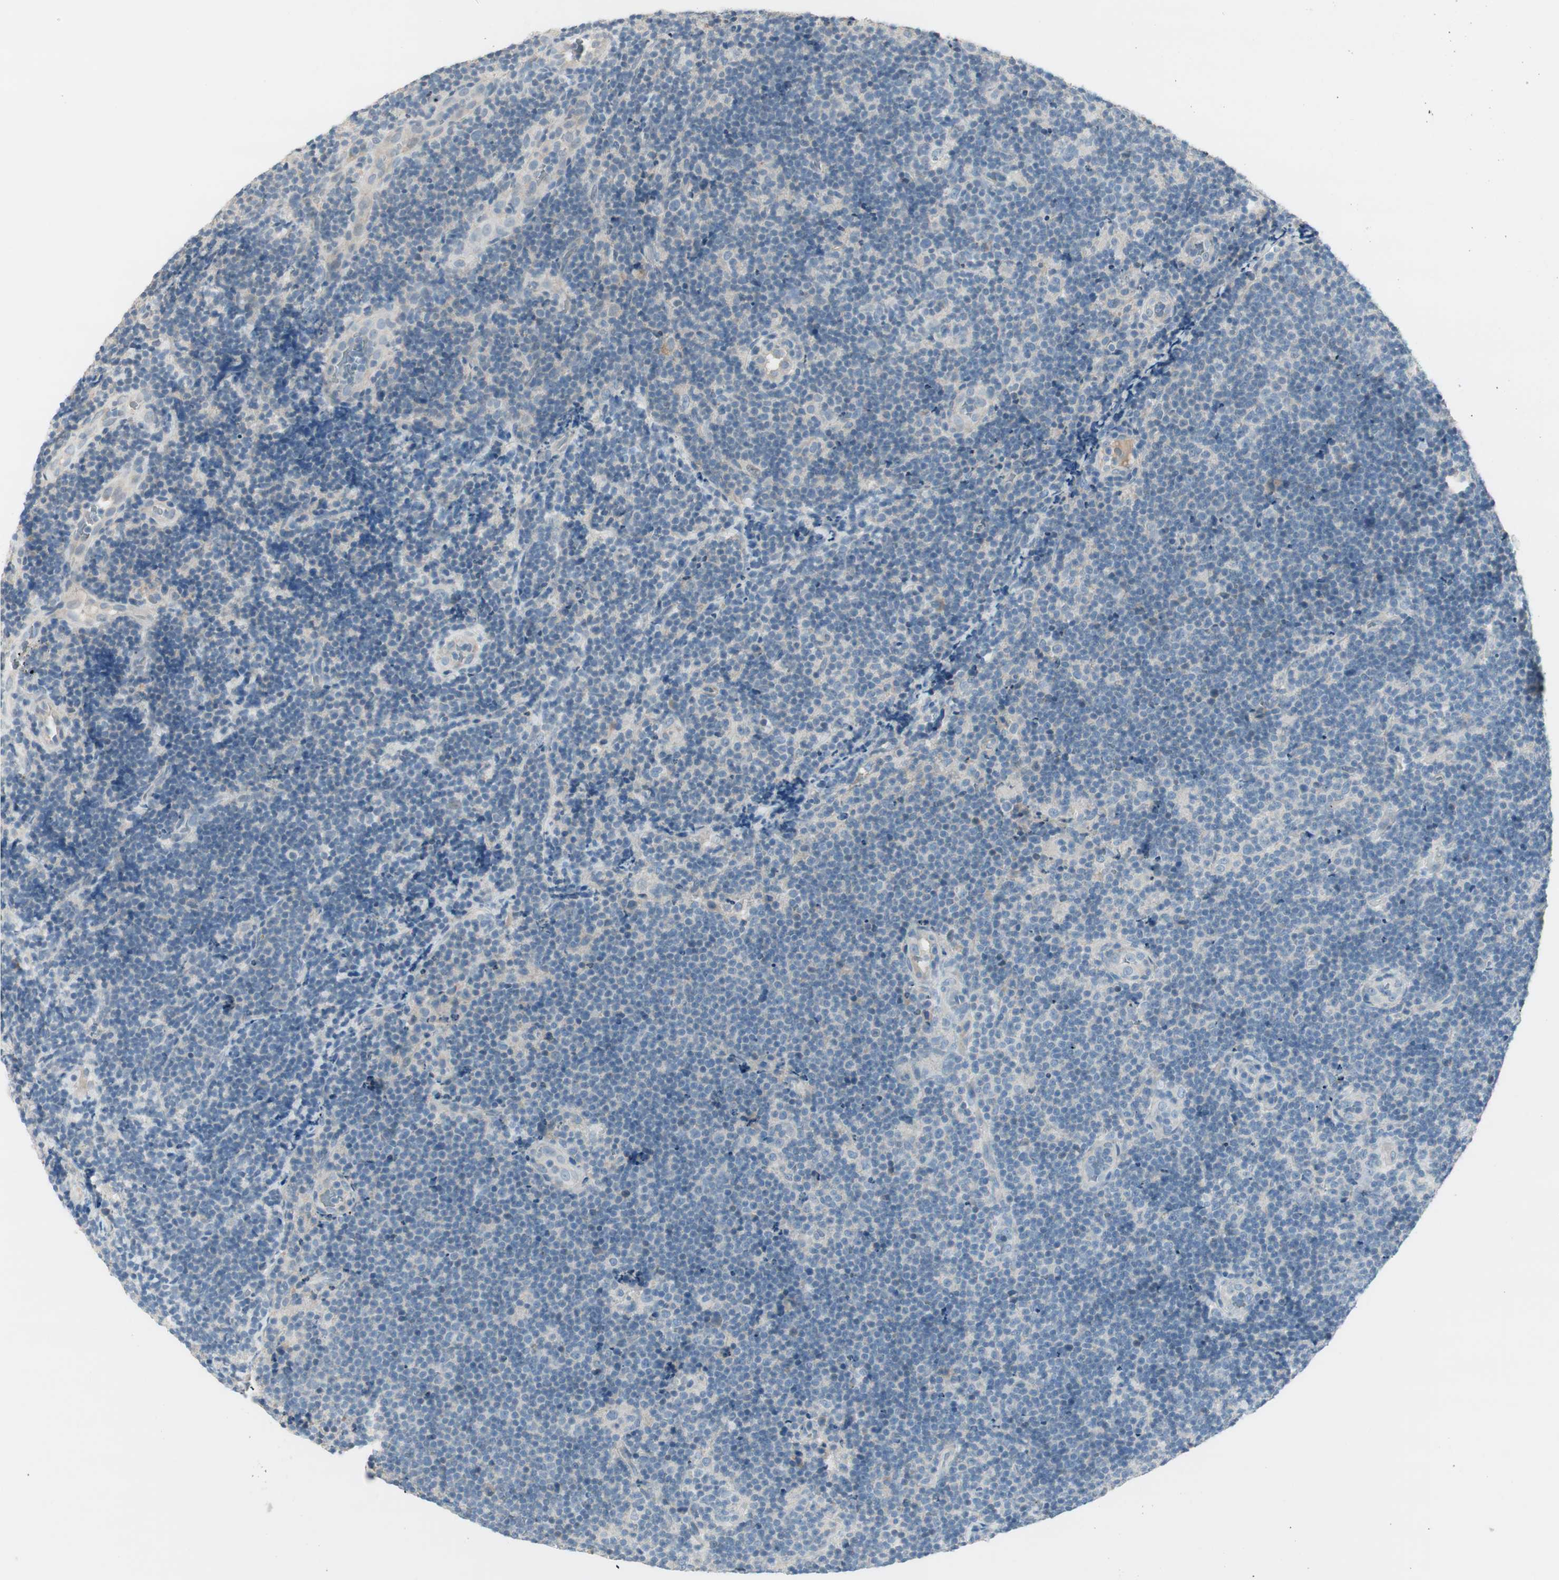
{"staining": {"intensity": "negative", "quantity": "none", "location": "none"}, "tissue": "lymphoma", "cell_type": "Tumor cells", "image_type": "cancer", "snomed": [{"axis": "morphology", "description": "Malignant lymphoma, non-Hodgkin's type, Low grade"}, {"axis": "topography", "description": "Lymph node"}], "caption": "Photomicrograph shows no protein expression in tumor cells of lymphoma tissue.", "gene": "EVA1A", "patient": {"sex": "male", "age": 83}}